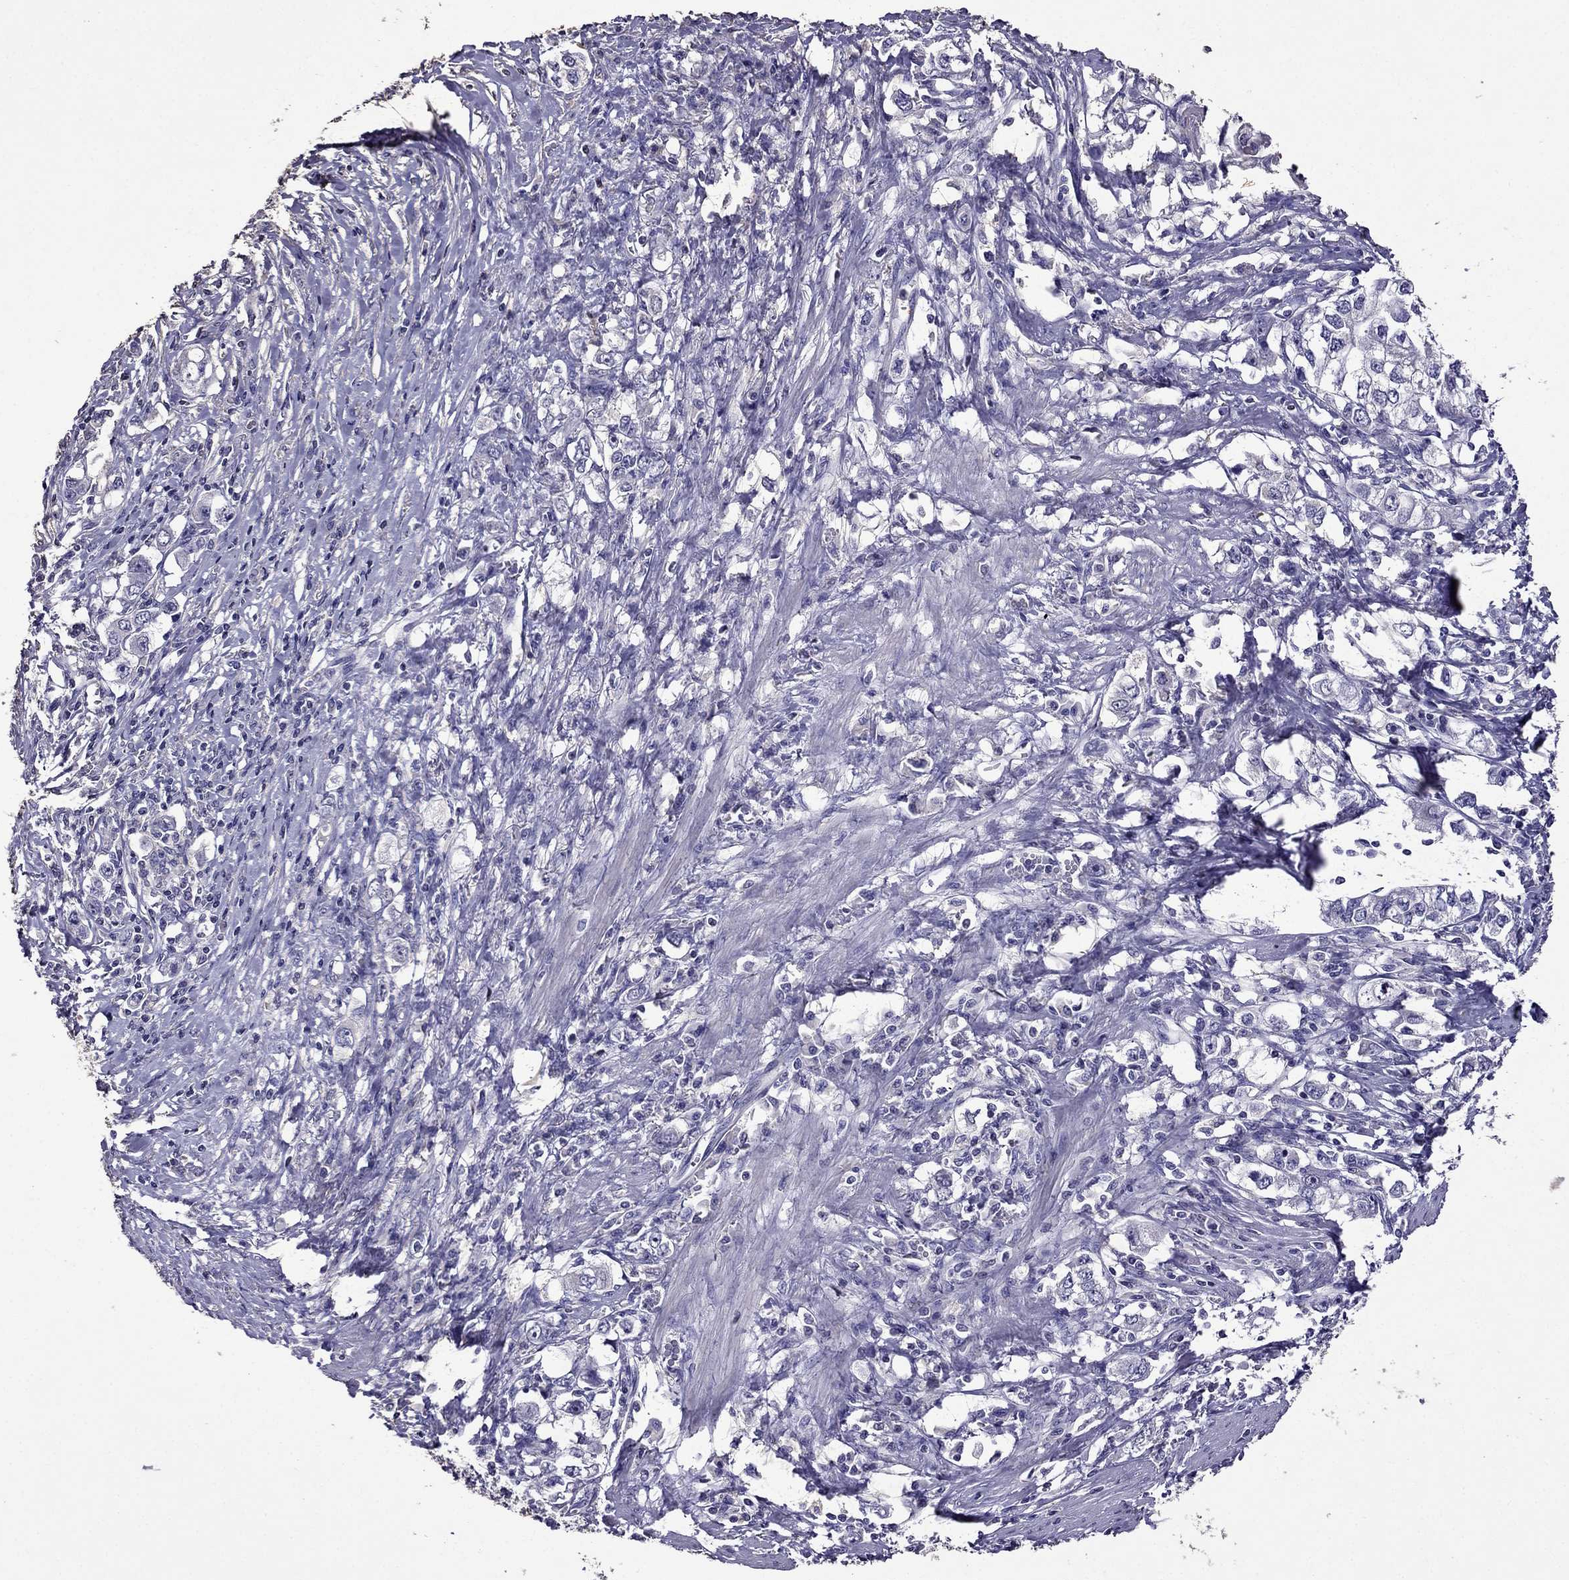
{"staining": {"intensity": "negative", "quantity": "none", "location": "none"}, "tissue": "stomach cancer", "cell_type": "Tumor cells", "image_type": "cancer", "snomed": [{"axis": "morphology", "description": "Adenocarcinoma, NOS"}, {"axis": "topography", "description": "Stomach, lower"}], "caption": "Immunohistochemical staining of human stomach adenocarcinoma demonstrates no significant positivity in tumor cells.", "gene": "NKX3-1", "patient": {"sex": "female", "age": 72}}